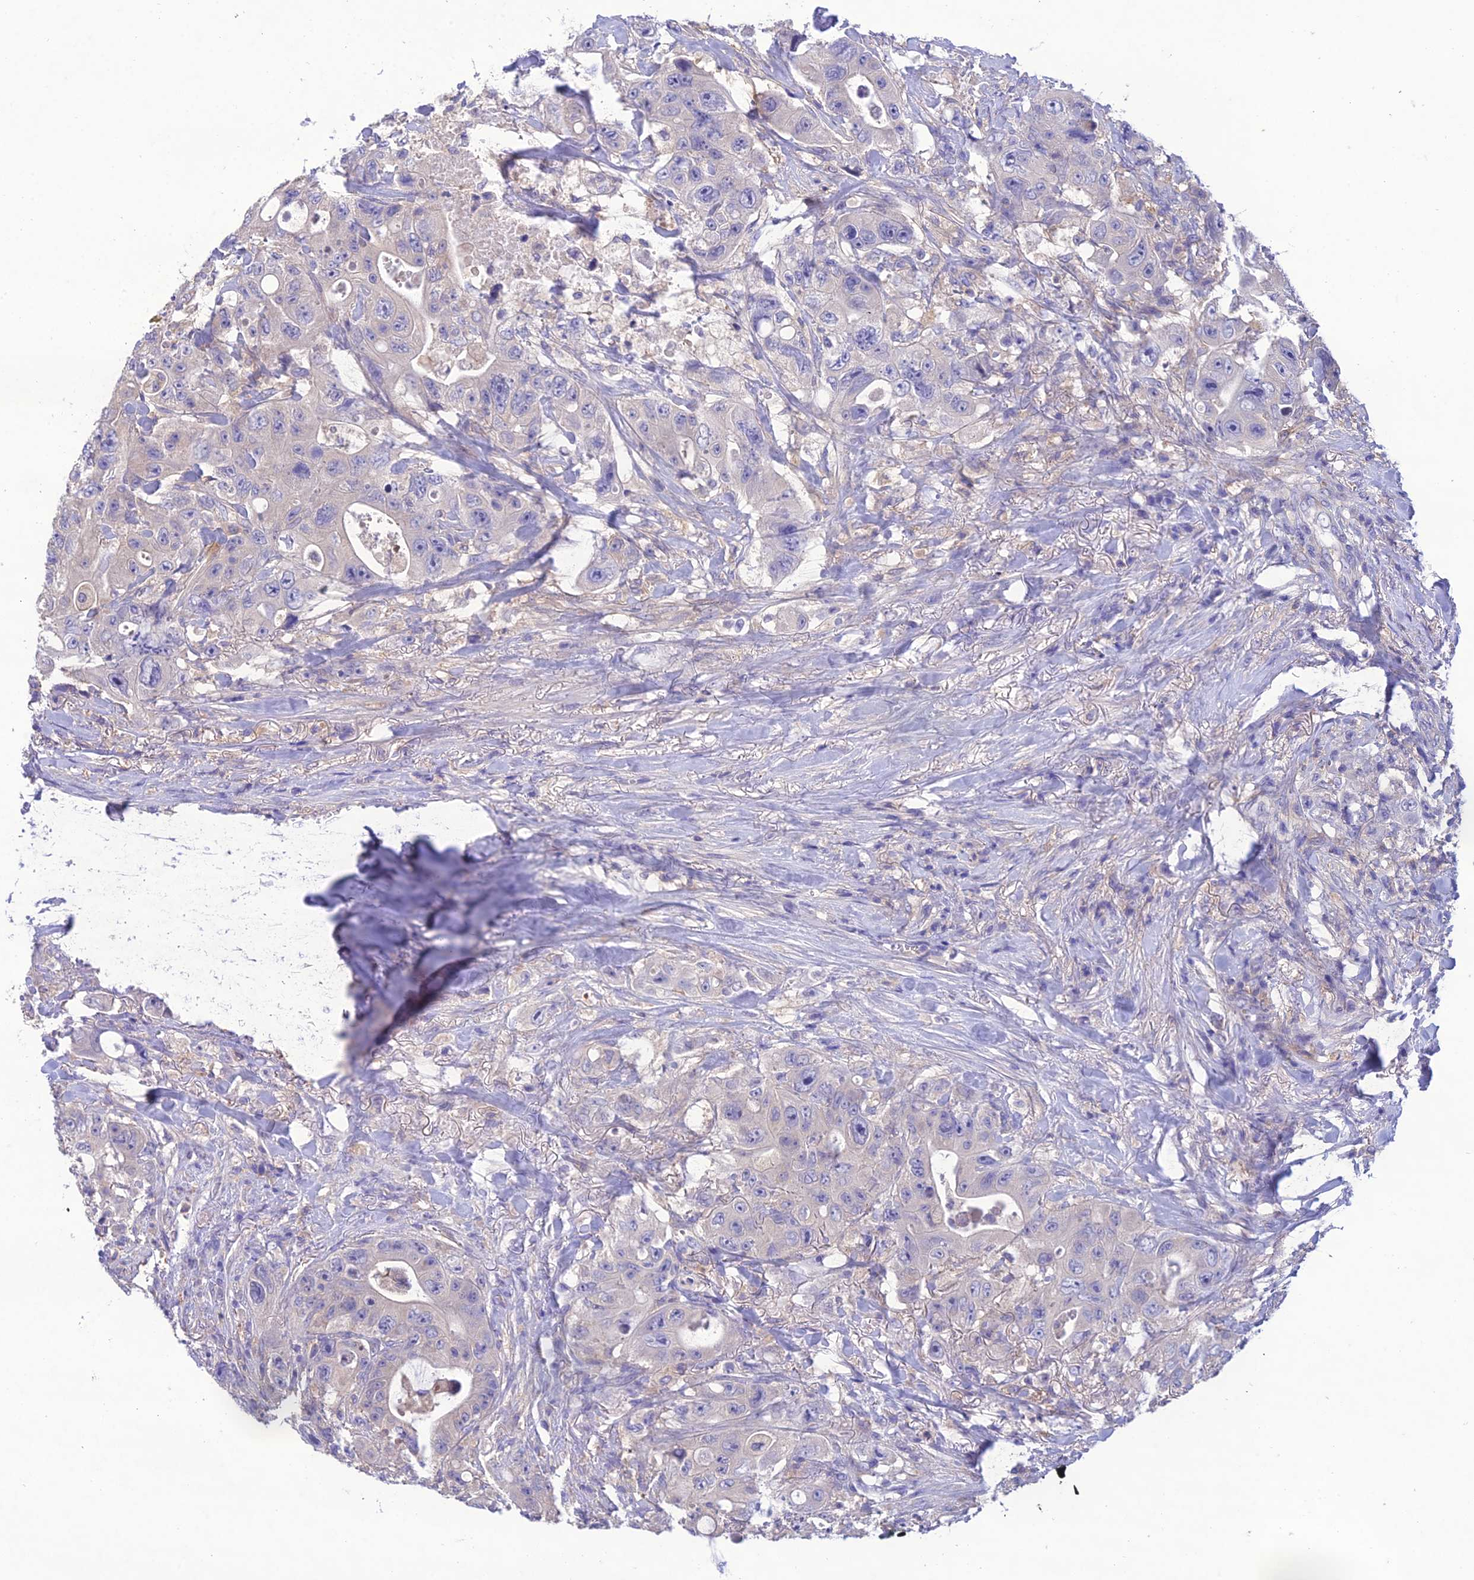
{"staining": {"intensity": "negative", "quantity": "none", "location": "none"}, "tissue": "colorectal cancer", "cell_type": "Tumor cells", "image_type": "cancer", "snomed": [{"axis": "morphology", "description": "Adenocarcinoma, NOS"}, {"axis": "topography", "description": "Colon"}], "caption": "Adenocarcinoma (colorectal) was stained to show a protein in brown. There is no significant positivity in tumor cells.", "gene": "SNX24", "patient": {"sex": "female", "age": 46}}